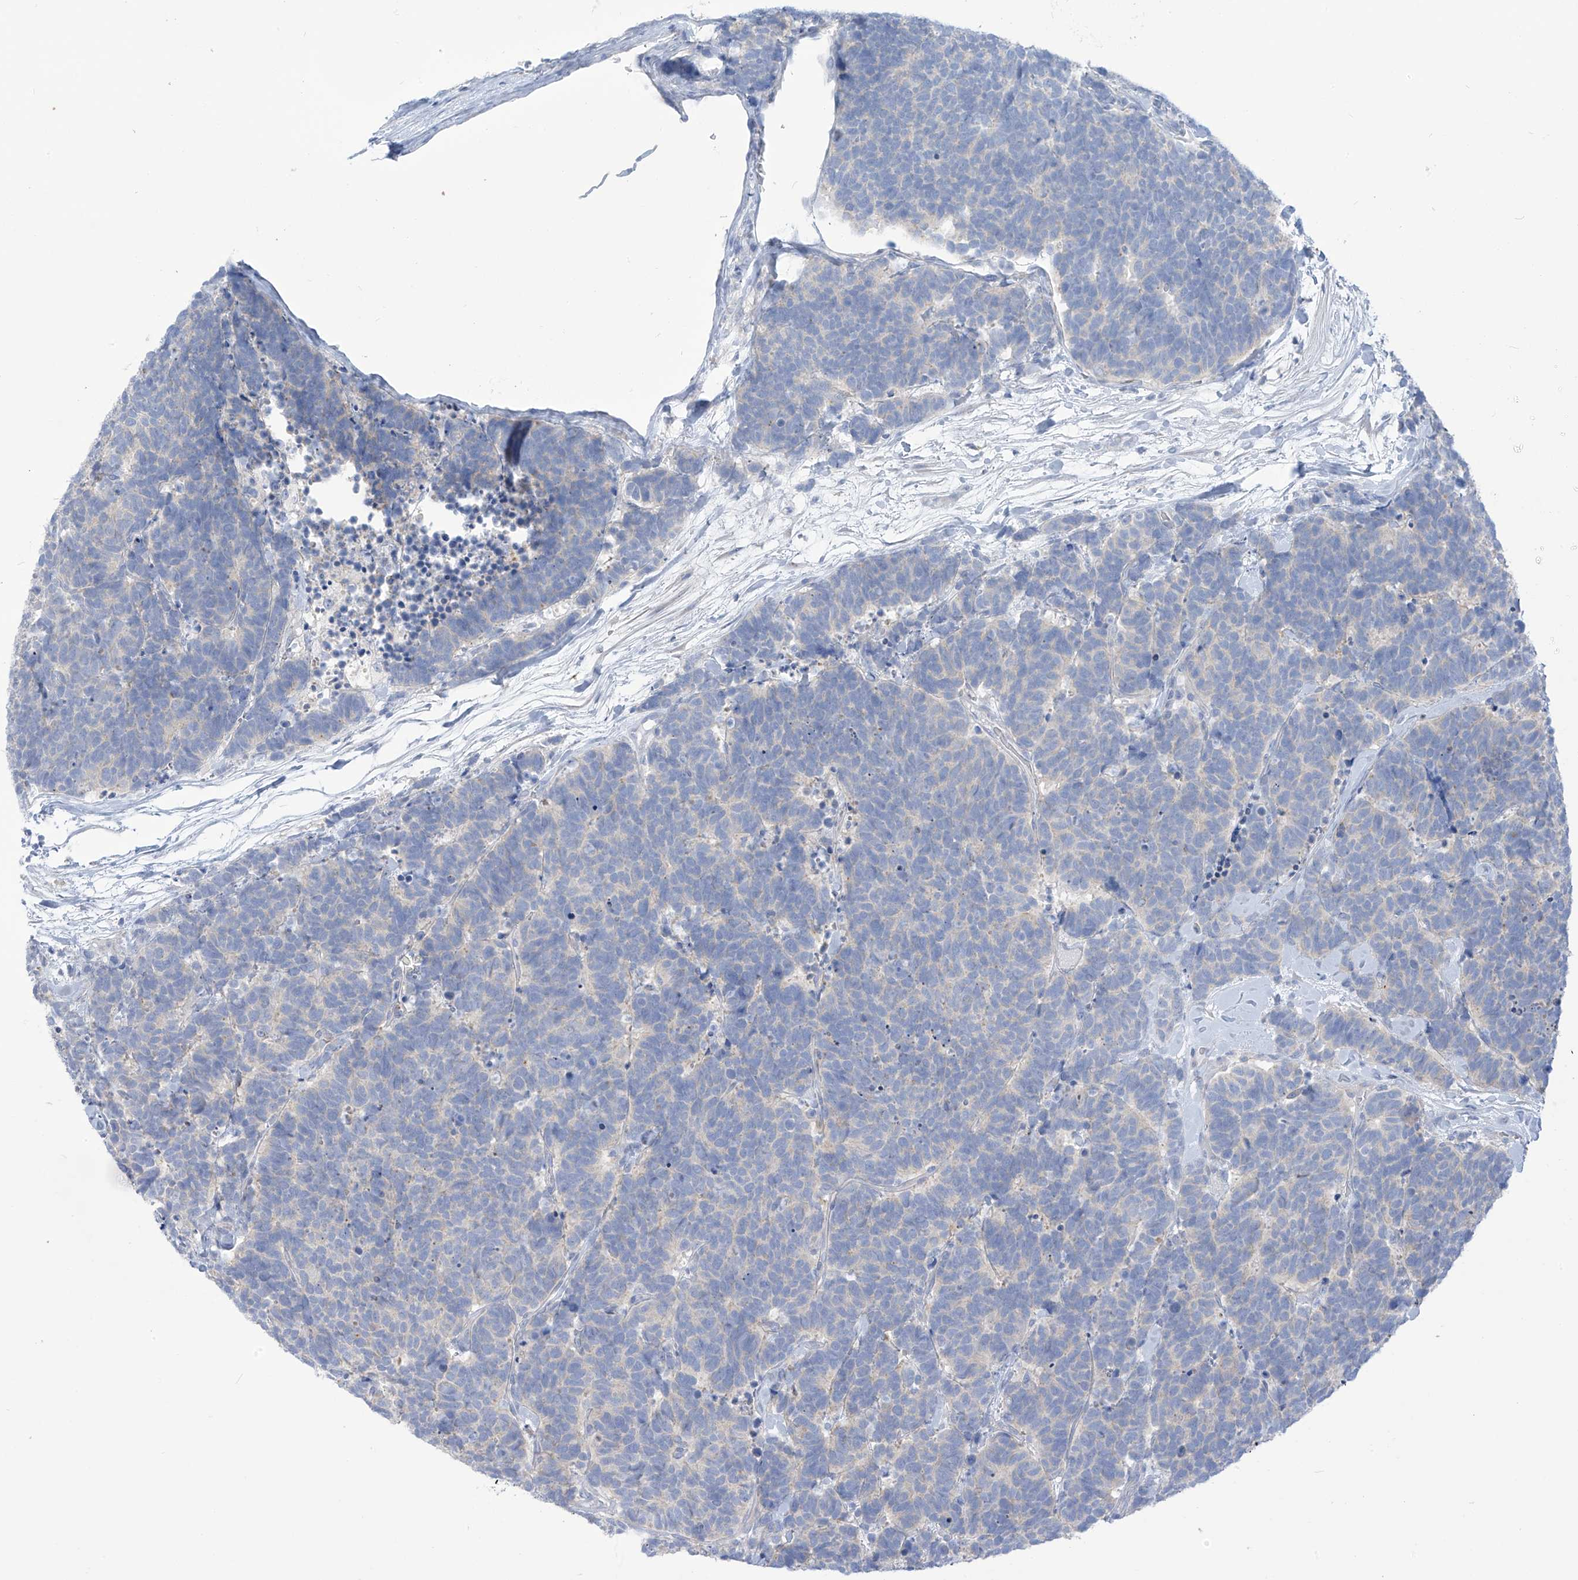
{"staining": {"intensity": "negative", "quantity": "none", "location": "none"}, "tissue": "carcinoid", "cell_type": "Tumor cells", "image_type": "cancer", "snomed": [{"axis": "morphology", "description": "Carcinoma, NOS"}, {"axis": "morphology", "description": "Carcinoid, malignant, NOS"}, {"axis": "topography", "description": "Urinary bladder"}], "caption": "There is no significant staining in tumor cells of carcinoma.", "gene": "FABP2", "patient": {"sex": "male", "age": 57}}